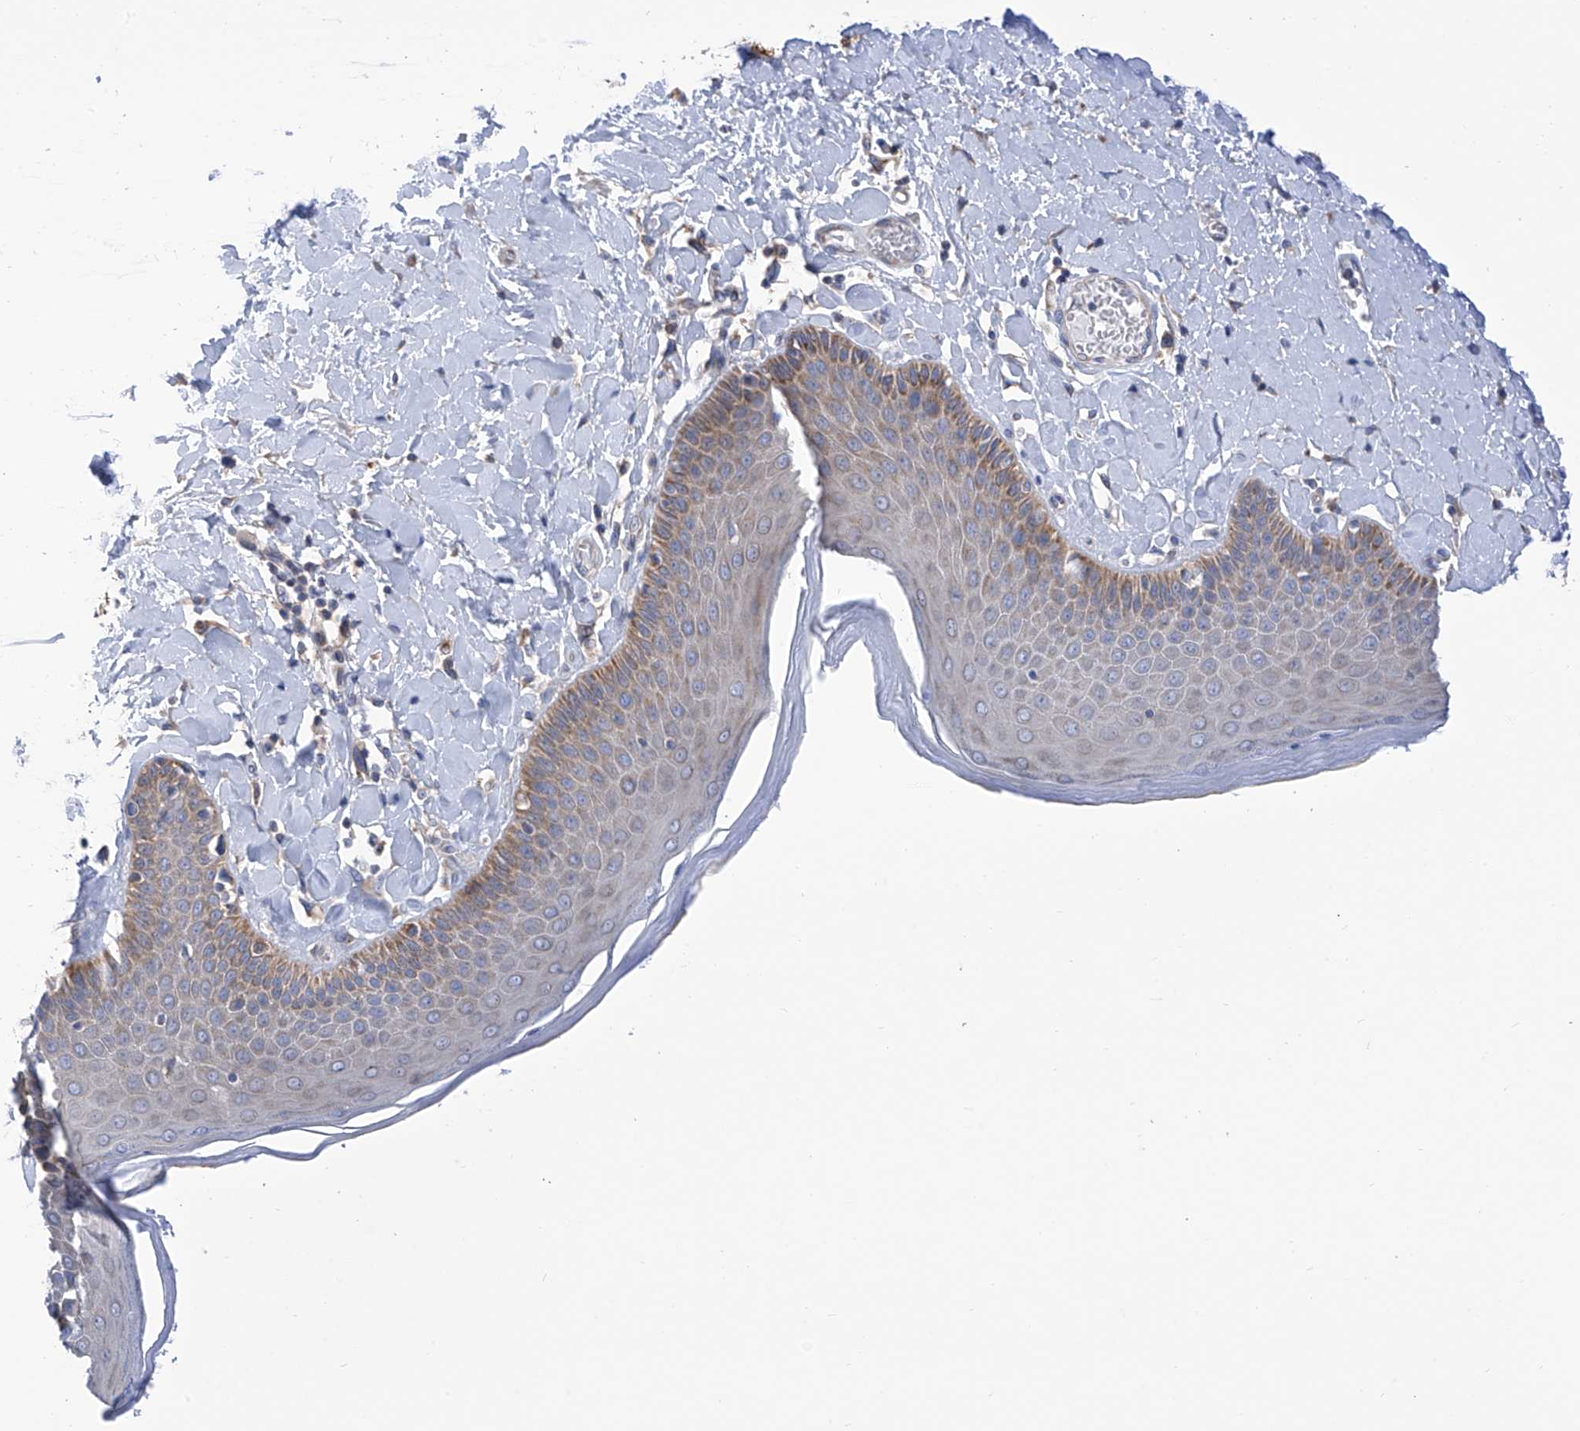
{"staining": {"intensity": "moderate", "quantity": "25%-75%", "location": "cytoplasmic/membranous"}, "tissue": "skin", "cell_type": "Epidermal cells", "image_type": "normal", "snomed": [{"axis": "morphology", "description": "Normal tissue, NOS"}, {"axis": "topography", "description": "Anal"}], "caption": "This photomicrograph exhibits immunohistochemistry (IHC) staining of unremarkable skin, with medium moderate cytoplasmic/membranous expression in approximately 25%-75% of epidermal cells.", "gene": "P2RX7", "patient": {"sex": "male", "age": 69}}